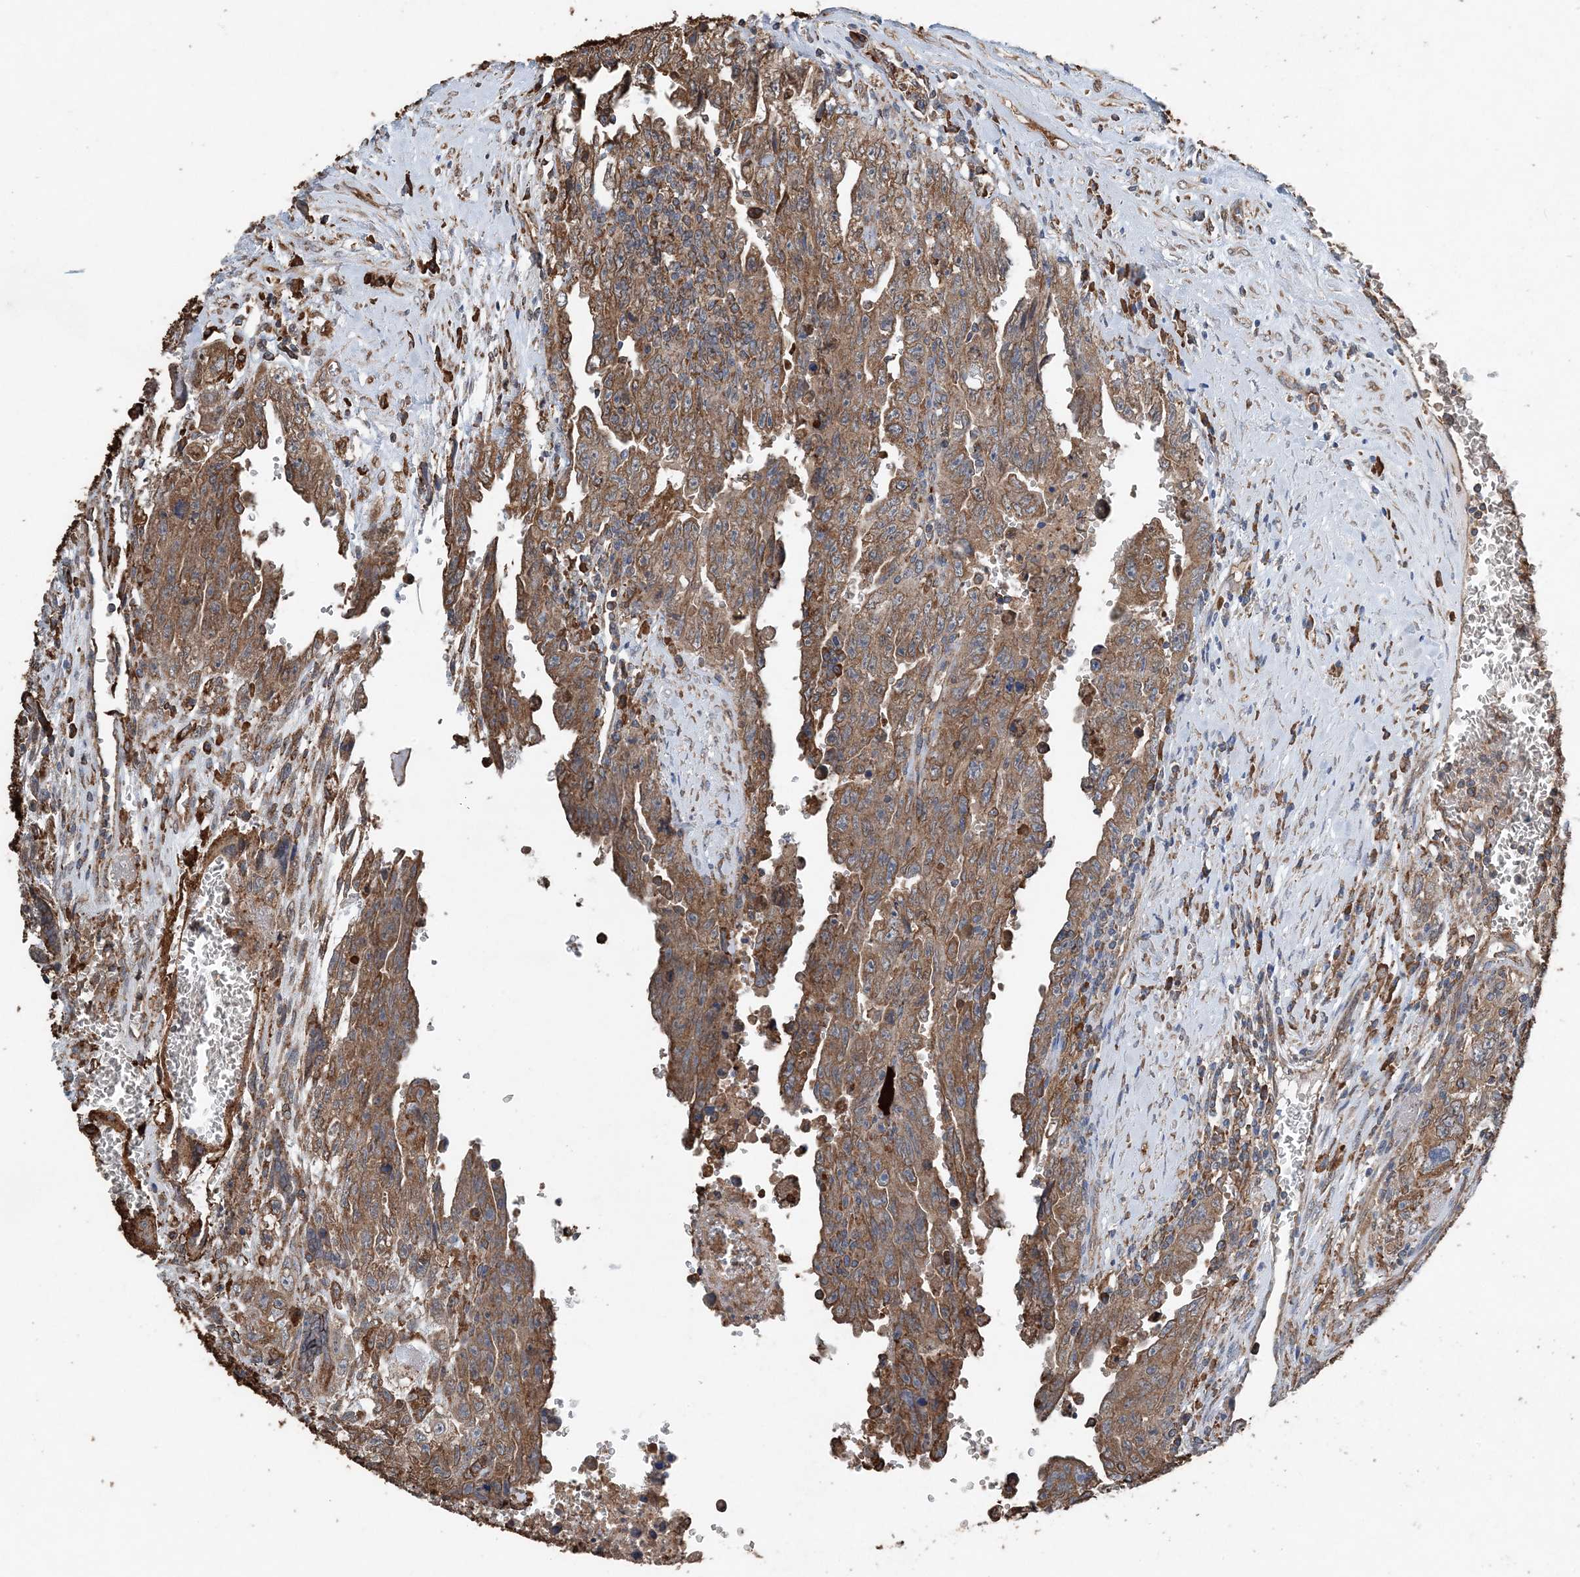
{"staining": {"intensity": "strong", "quantity": ">75%", "location": "cytoplasmic/membranous"}, "tissue": "testis cancer", "cell_type": "Tumor cells", "image_type": "cancer", "snomed": [{"axis": "morphology", "description": "Carcinoma, Embryonal, NOS"}, {"axis": "topography", "description": "Testis"}], "caption": "Testis embryonal carcinoma tissue reveals strong cytoplasmic/membranous staining in about >75% of tumor cells, visualized by immunohistochemistry.", "gene": "PDIA6", "patient": {"sex": "male", "age": 28}}